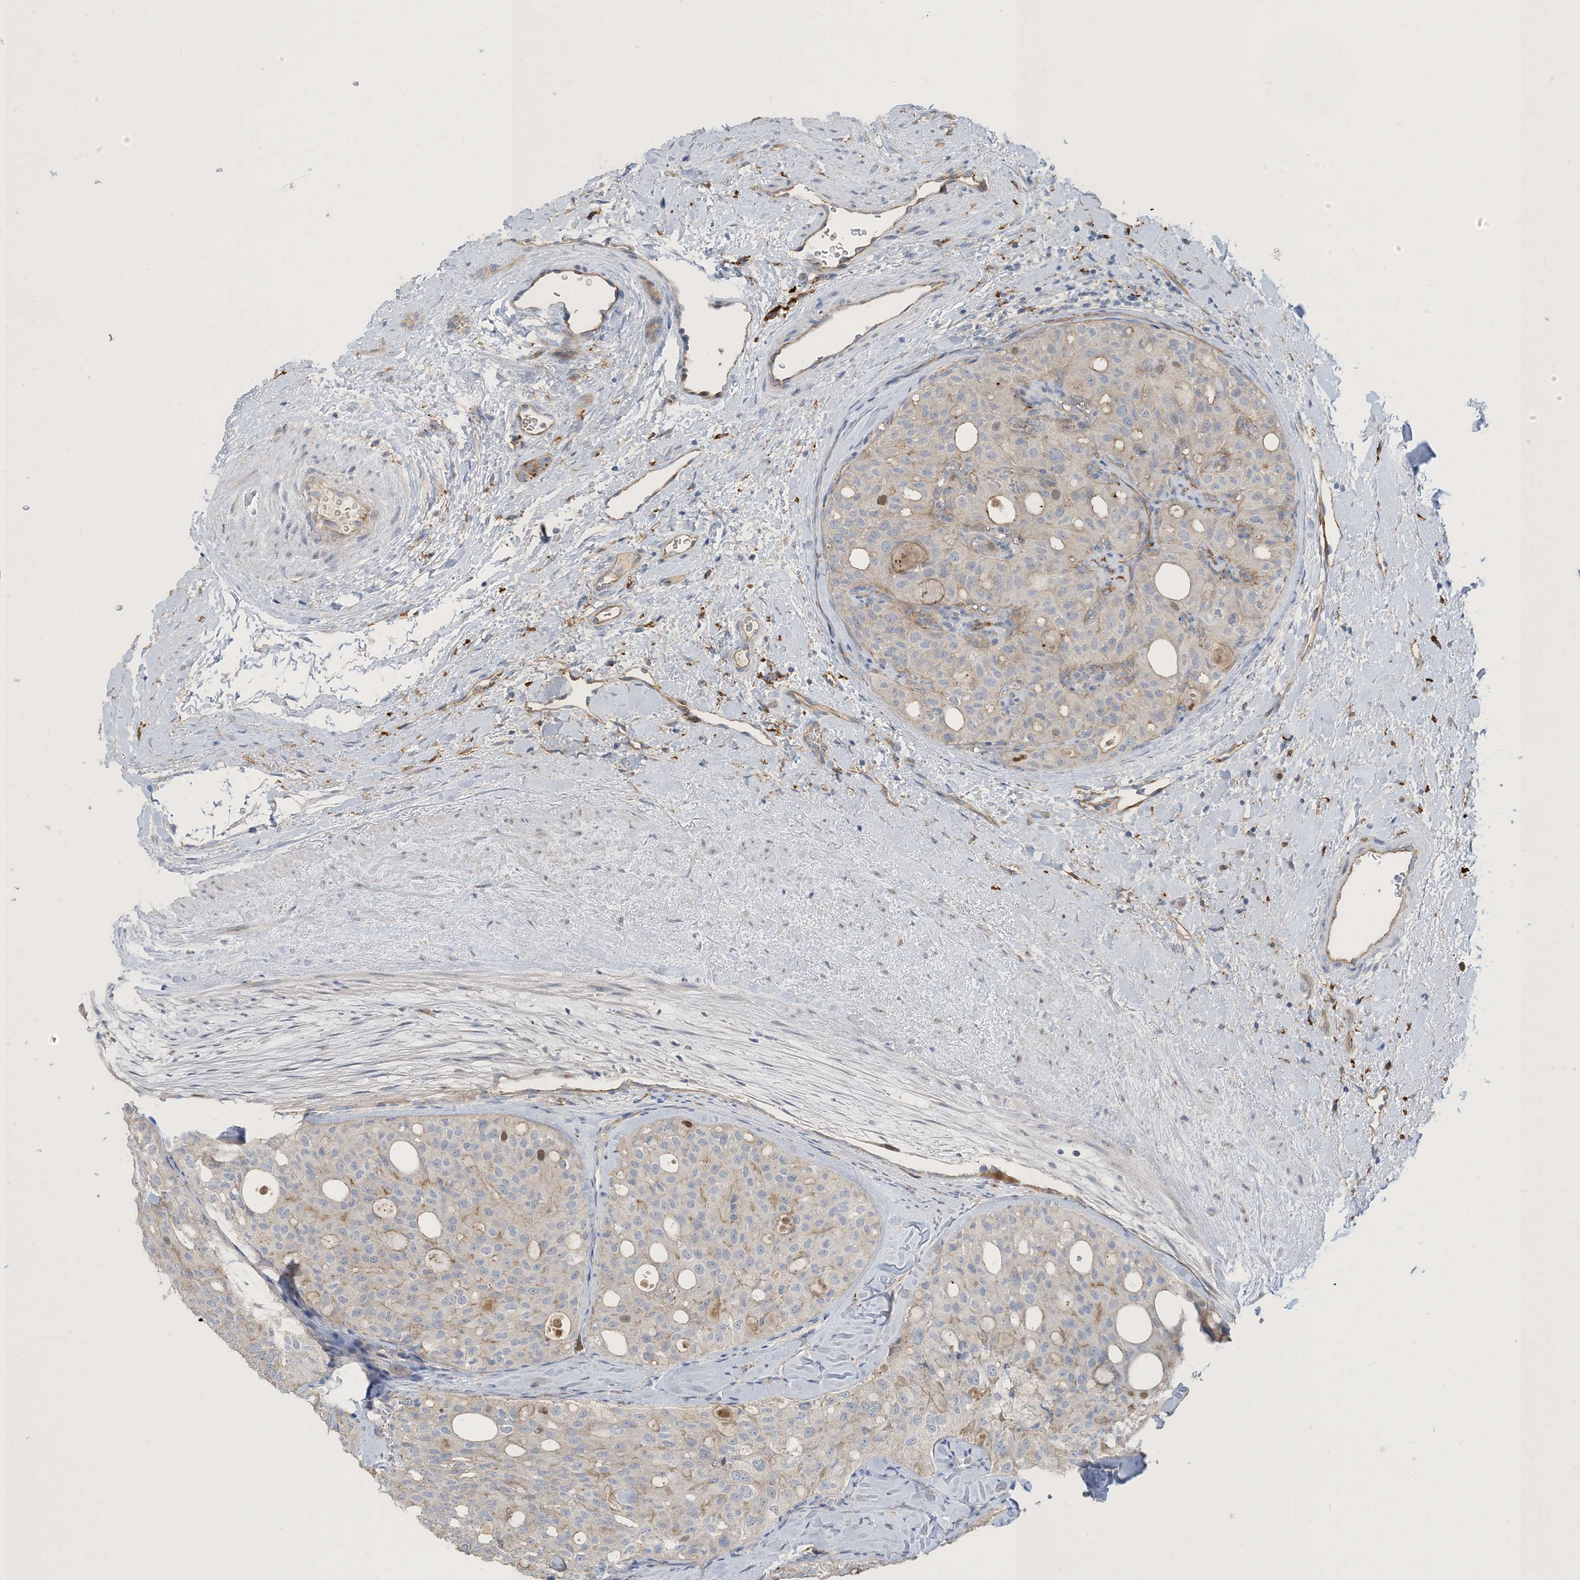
{"staining": {"intensity": "moderate", "quantity": "<25%", "location": "nuclear"}, "tissue": "thyroid cancer", "cell_type": "Tumor cells", "image_type": "cancer", "snomed": [{"axis": "morphology", "description": "Follicular adenoma carcinoma, NOS"}, {"axis": "topography", "description": "Thyroid gland"}], "caption": "This image displays immunohistochemistry (IHC) staining of thyroid cancer (follicular adenoma carcinoma), with low moderate nuclear expression in about <25% of tumor cells.", "gene": "PEAR1", "patient": {"sex": "male", "age": 75}}